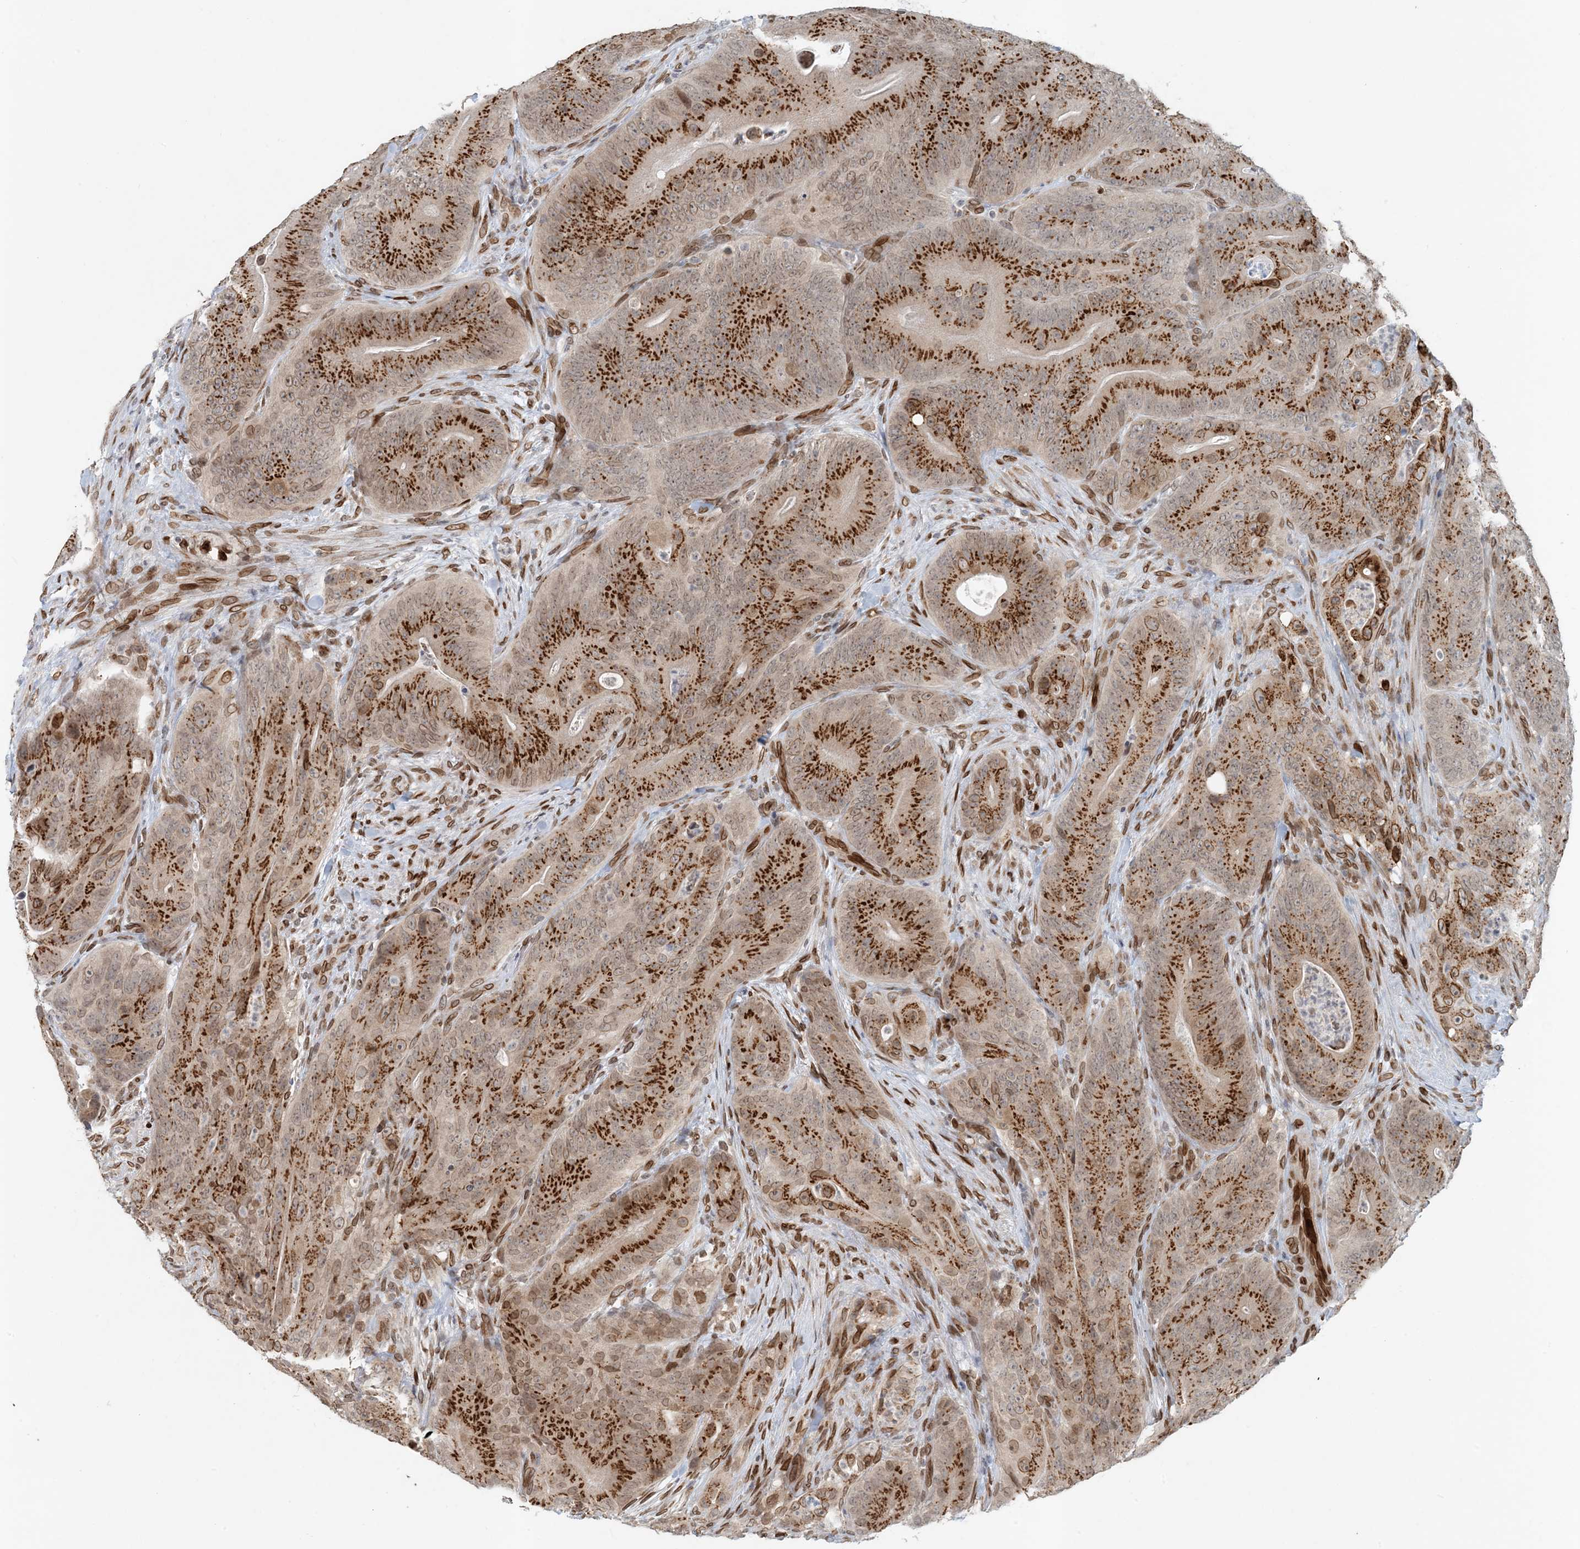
{"staining": {"intensity": "strong", "quantity": ">75%", "location": "cytoplasmic/membranous,nuclear"}, "tissue": "colorectal cancer", "cell_type": "Tumor cells", "image_type": "cancer", "snomed": [{"axis": "morphology", "description": "Normal tissue, NOS"}, {"axis": "topography", "description": "Colon"}], "caption": "The image reveals staining of colorectal cancer, revealing strong cytoplasmic/membranous and nuclear protein staining (brown color) within tumor cells.", "gene": "SLC35A2", "patient": {"sex": "female", "age": 82}}